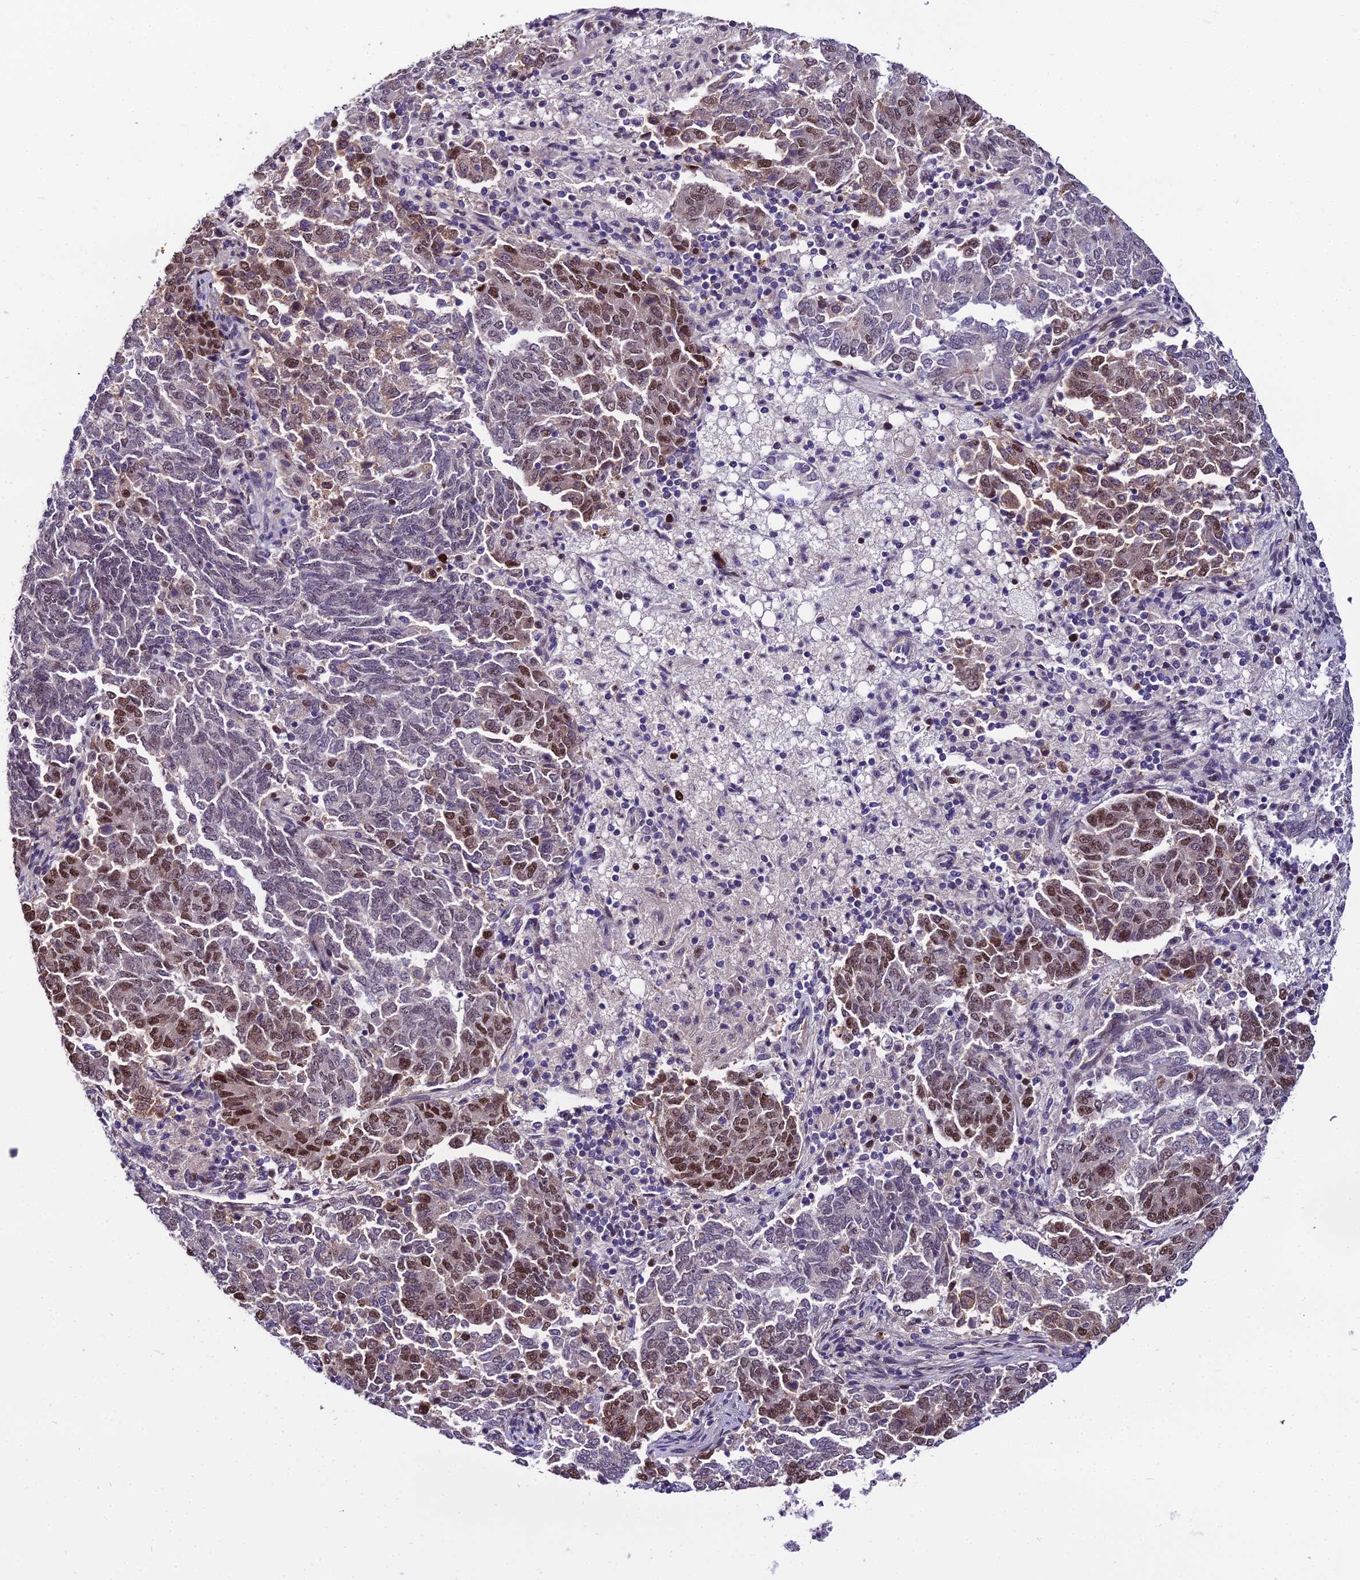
{"staining": {"intensity": "moderate", "quantity": "25%-75%", "location": "nuclear"}, "tissue": "endometrial cancer", "cell_type": "Tumor cells", "image_type": "cancer", "snomed": [{"axis": "morphology", "description": "Adenocarcinoma, NOS"}, {"axis": "topography", "description": "Endometrium"}], "caption": "This photomicrograph reveals endometrial adenocarcinoma stained with IHC to label a protein in brown. The nuclear of tumor cells show moderate positivity for the protein. Nuclei are counter-stained blue.", "gene": "TRIML2", "patient": {"sex": "female", "age": 80}}